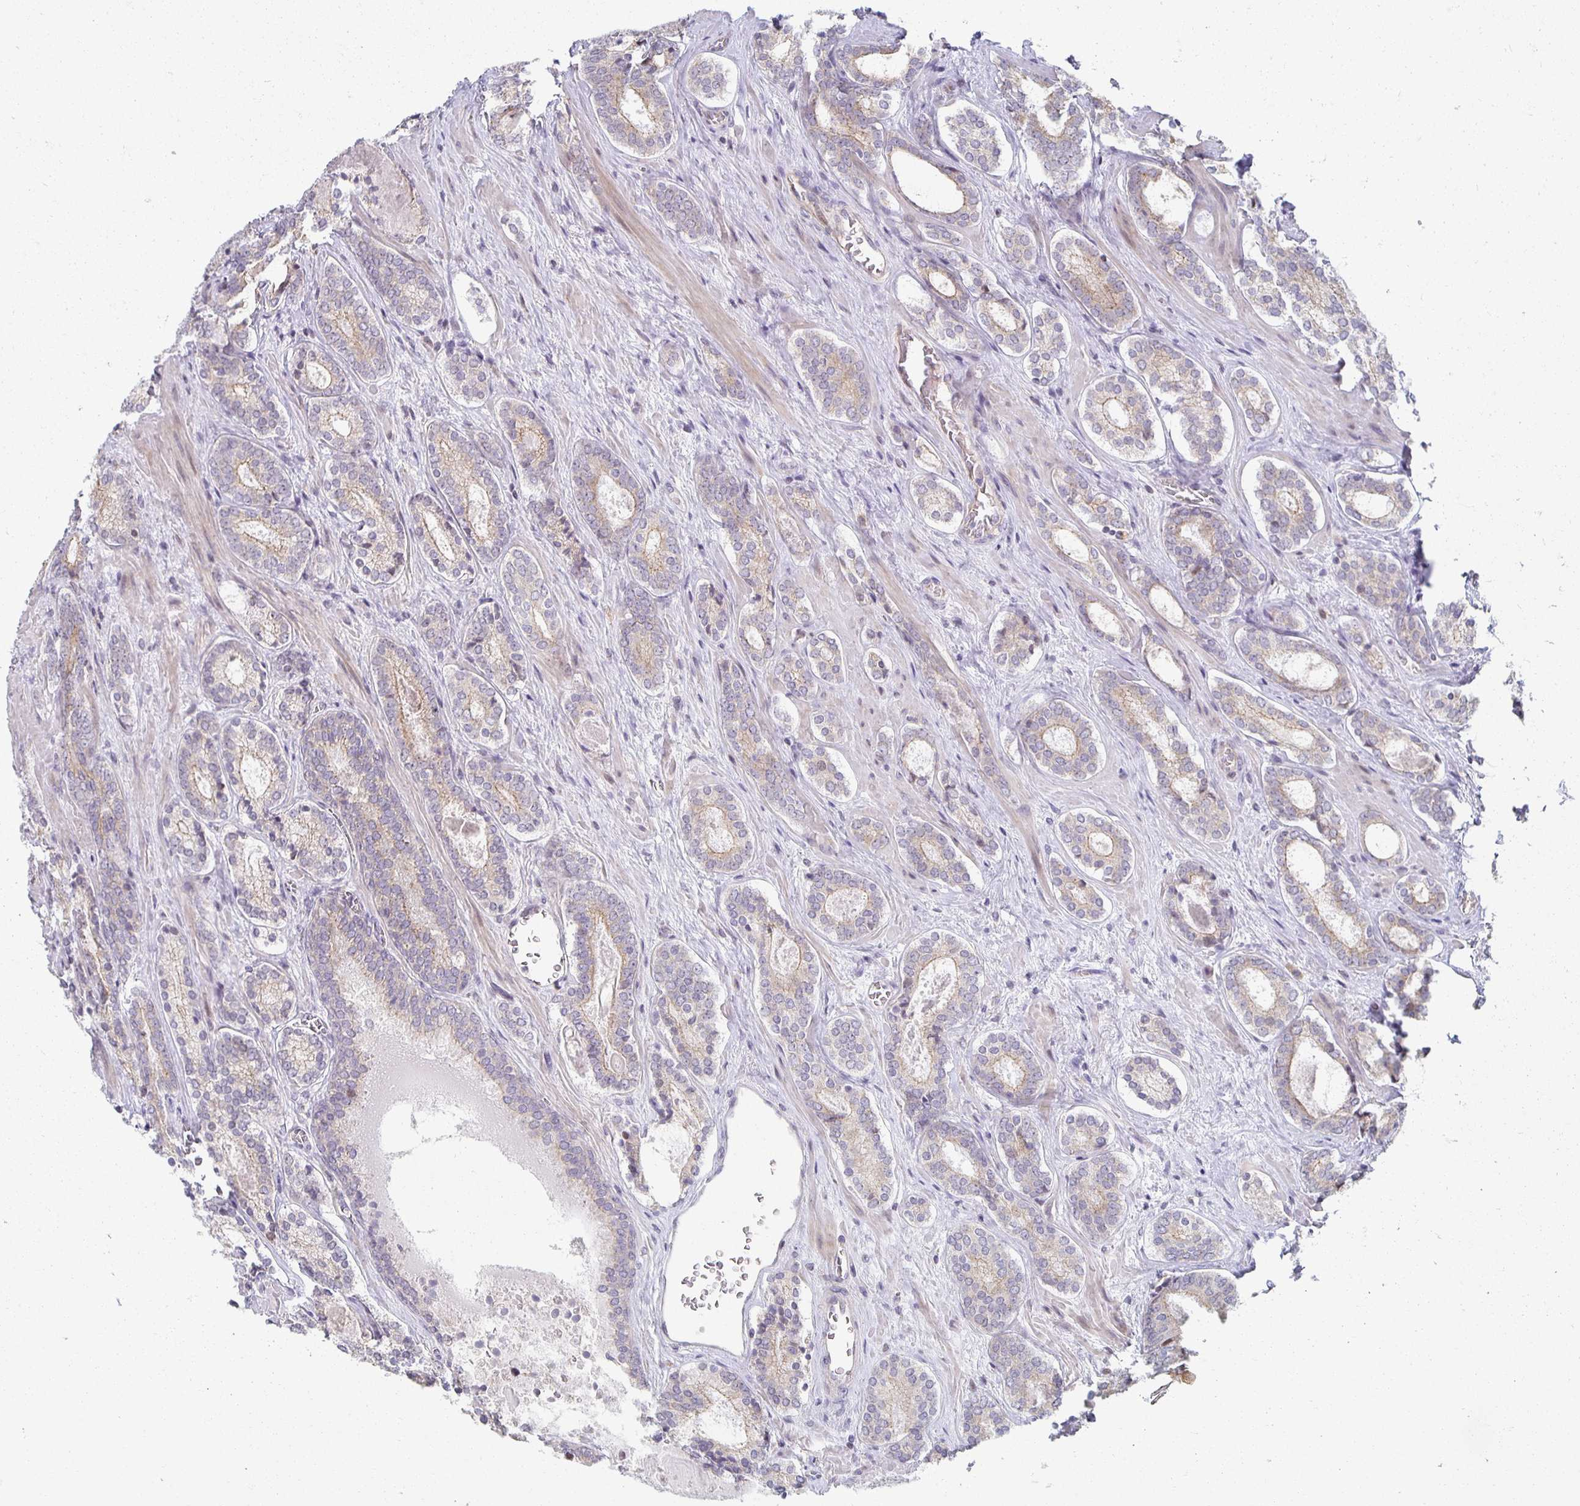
{"staining": {"intensity": "moderate", "quantity": "25%-75%", "location": "cytoplasmic/membranous"}, "tissue": "prostate cancer", "cell_type": "Tumor cells", "image_type": "cancer", "snomed": [{"axis": "morphology", "description": "Adenocarcinoma, Low grade"}, {"axis": "topography", "description": "Prostate"}], "caption": "Brown immunohistochemical staining in prostate cancer (adenocarcinoma (low-grade)) demonstrates moderate cytoplasmic/membranous expression in about 25%-75% of tumor cells.", "gene": "HCFC1R1", "patient": {"sex": "male", "age": 62}}